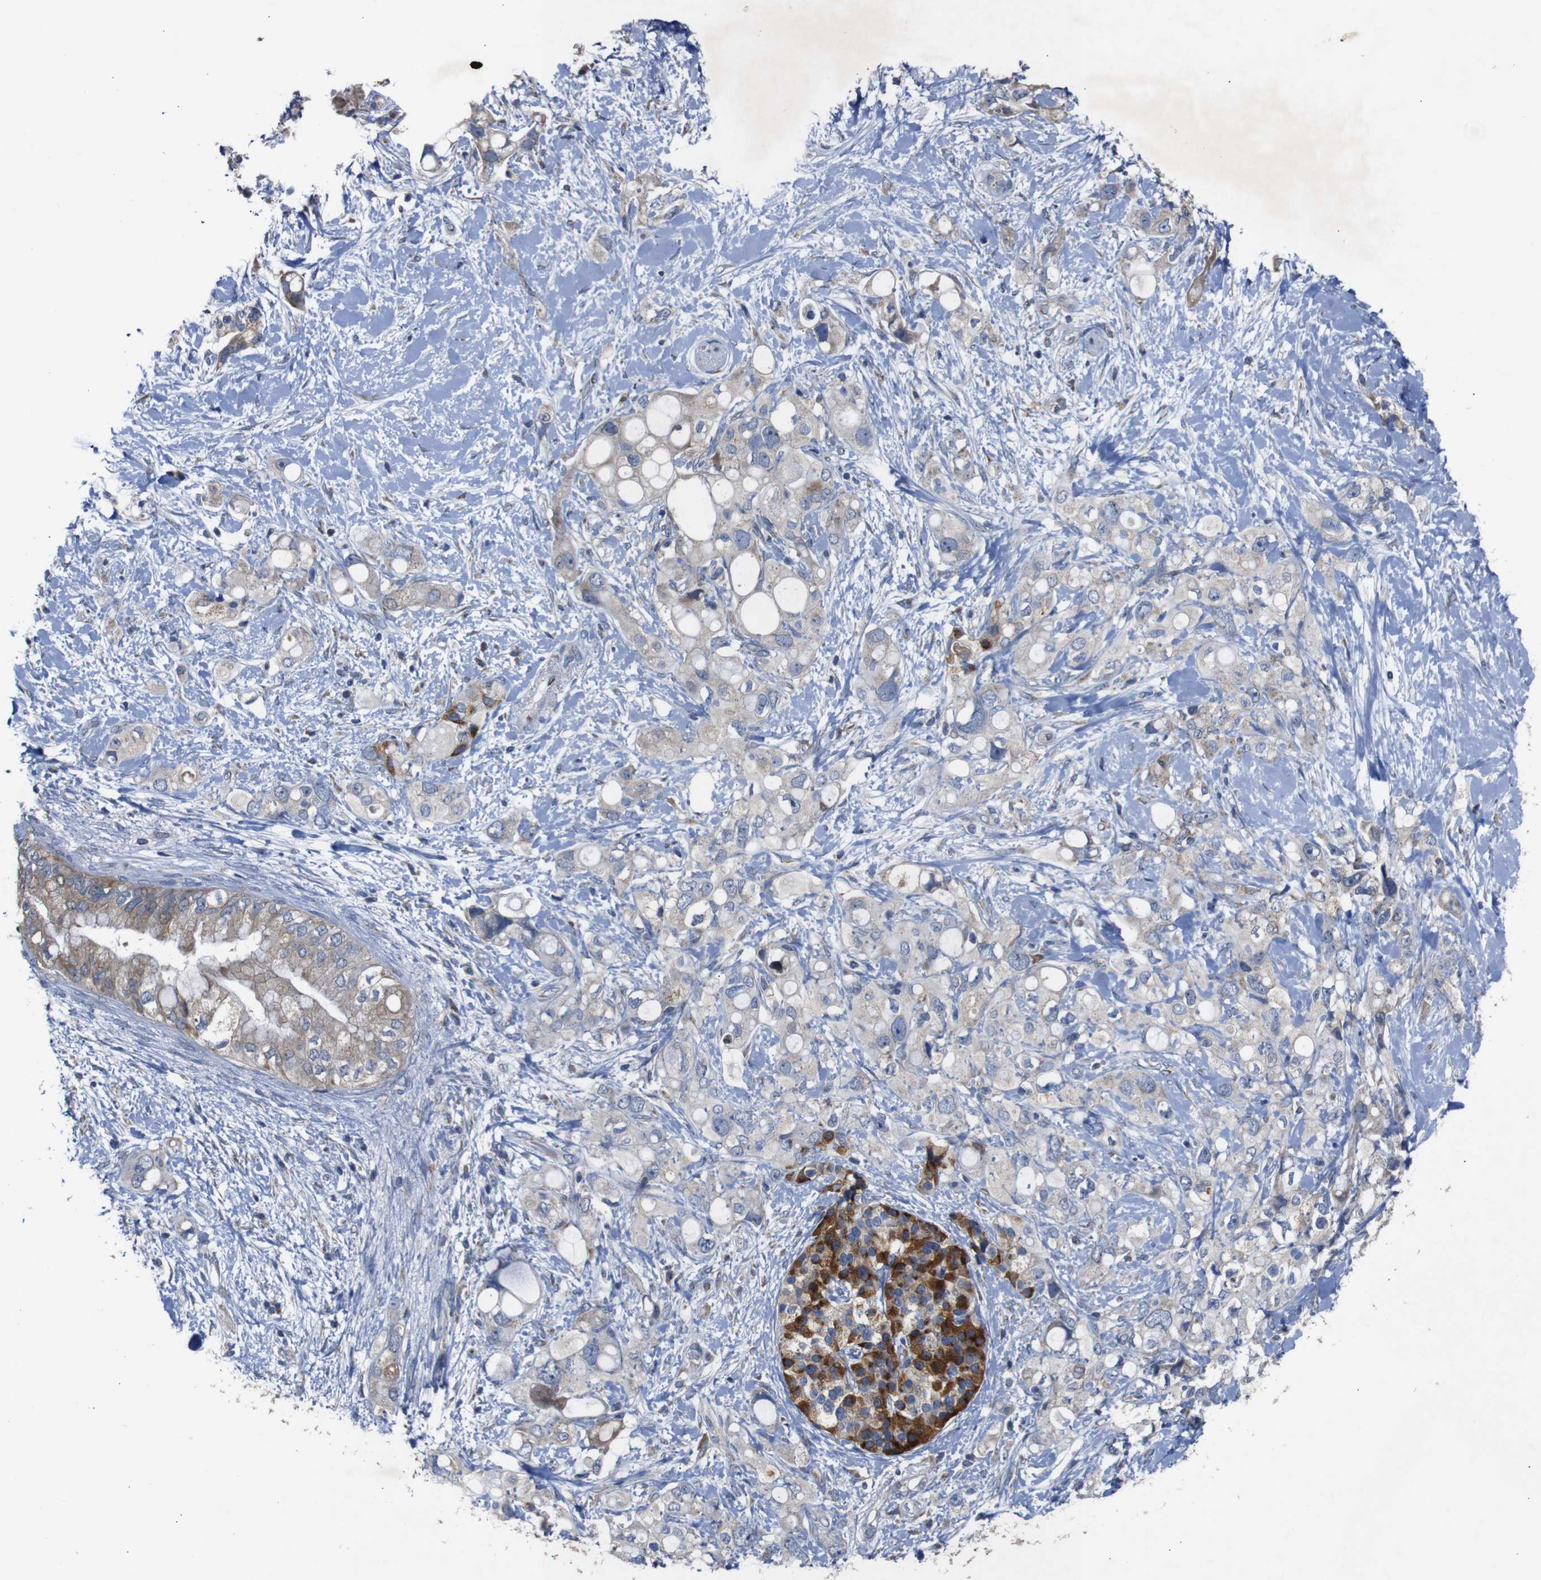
{"staining": {"intensity": "negative", "quantity": "none", "location": "none"}, "tissue": "pancreatic cancer", "cell_type": "Tumor cells", "image_type": "cancer", "snomed": [{"axis": "morphology", "description": "Adenocarcinoma, NOS"}, {"axis": "topography", "description": "Pancreas"}], "caption": "Immunohistochemical staining of pancreatic cancer exhibits no significant expression in tumor cells.", "gene": "CHST10", "patient": {"sex": "female", "age": 56}}